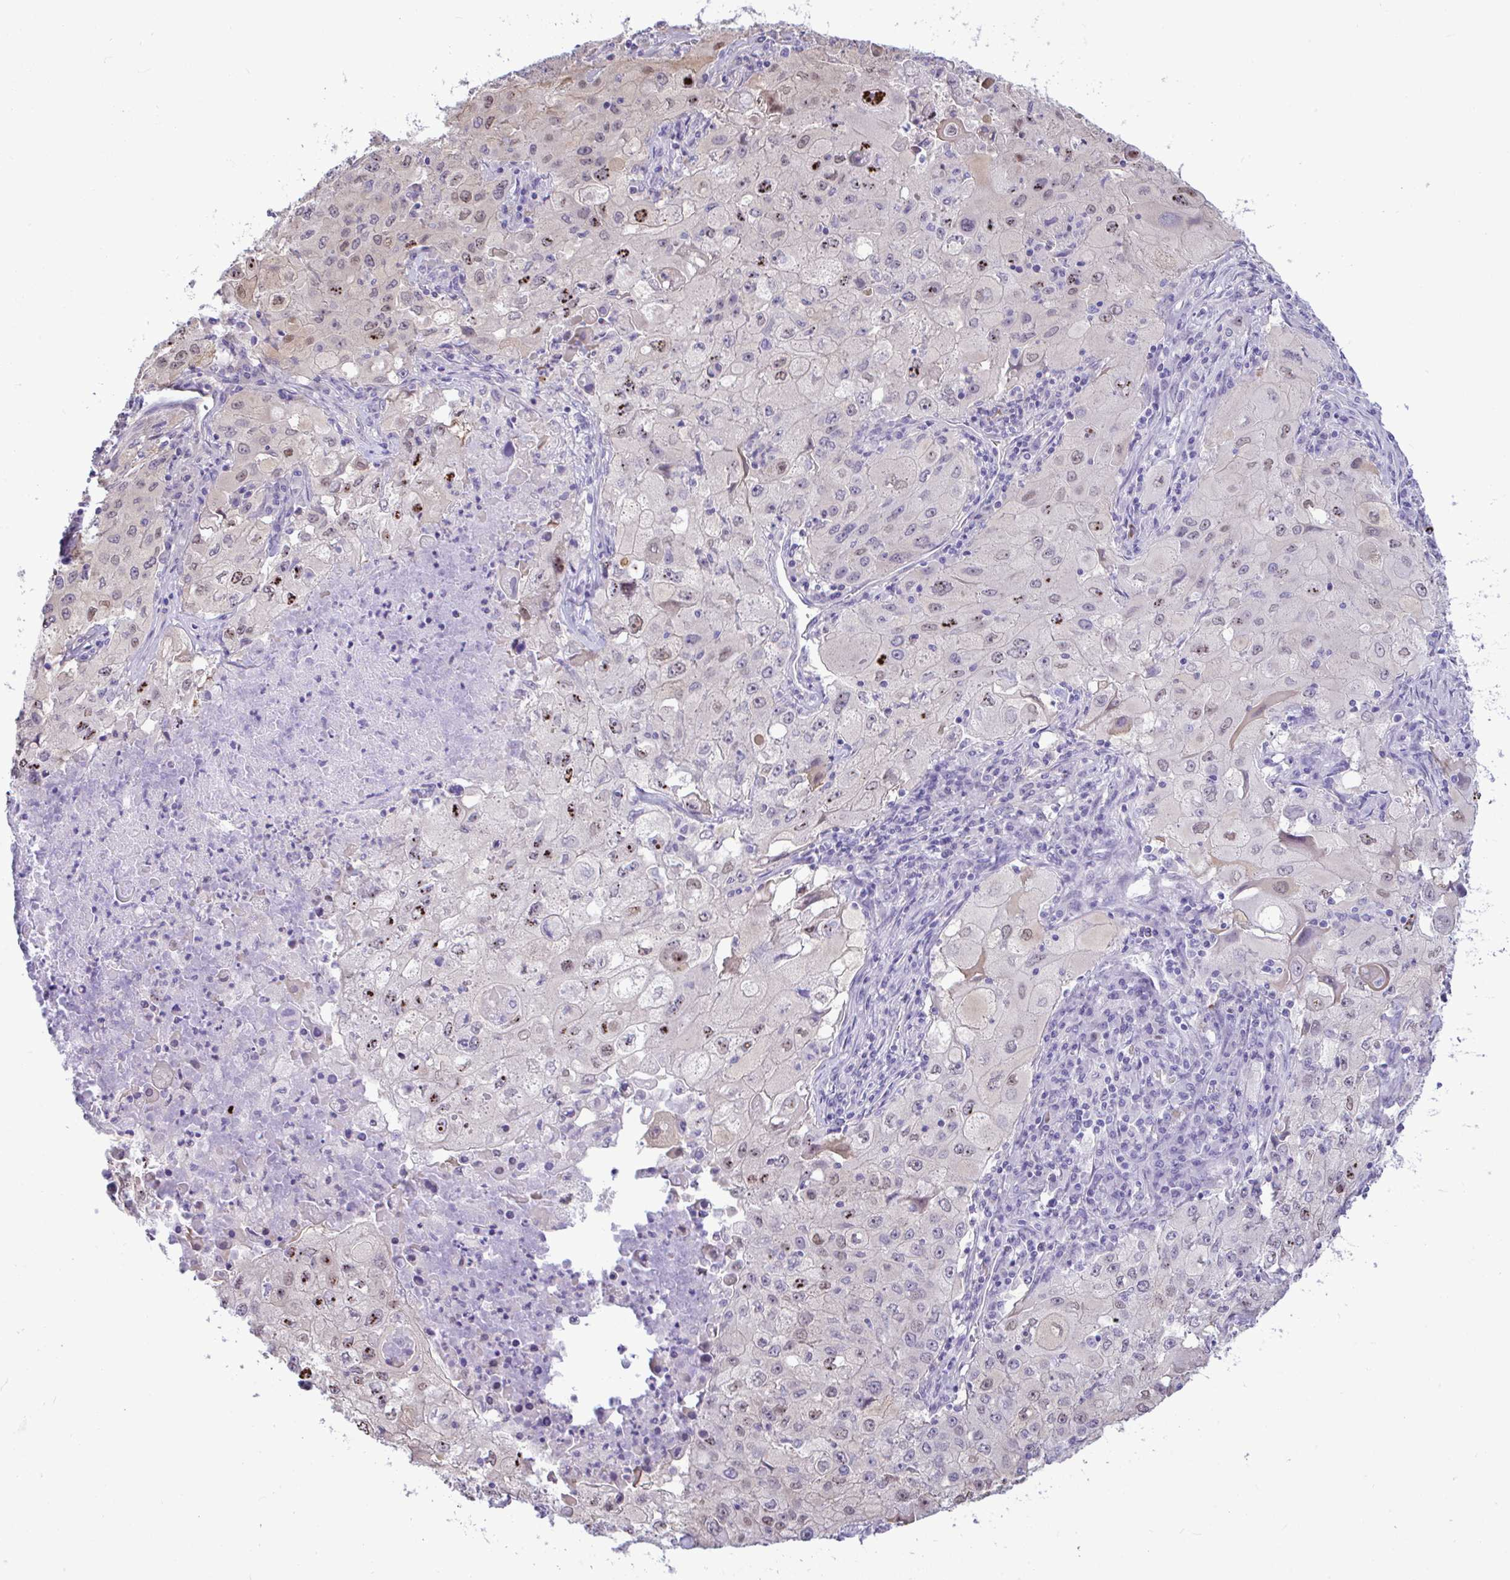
{"staining": {"intensity": "weak", "quantity": "<25%", "location": "cytoplasmic/membranous,nuclear"}, "tissue": "lung cancer", "cell_type": "Tumor cells", "image_type": "cancer", "snomed": [{"axis": "morphology", "description": "Squamous cell carcinoma, NOS"}, {"axis": "topography", "description": "Lung"}], "caption": "There is no significant staining in tumor cells of lung cancer (squamous cell carcinoma).", "gene": "ZNF485", "patient": {"sex": "male", "age": 63}}